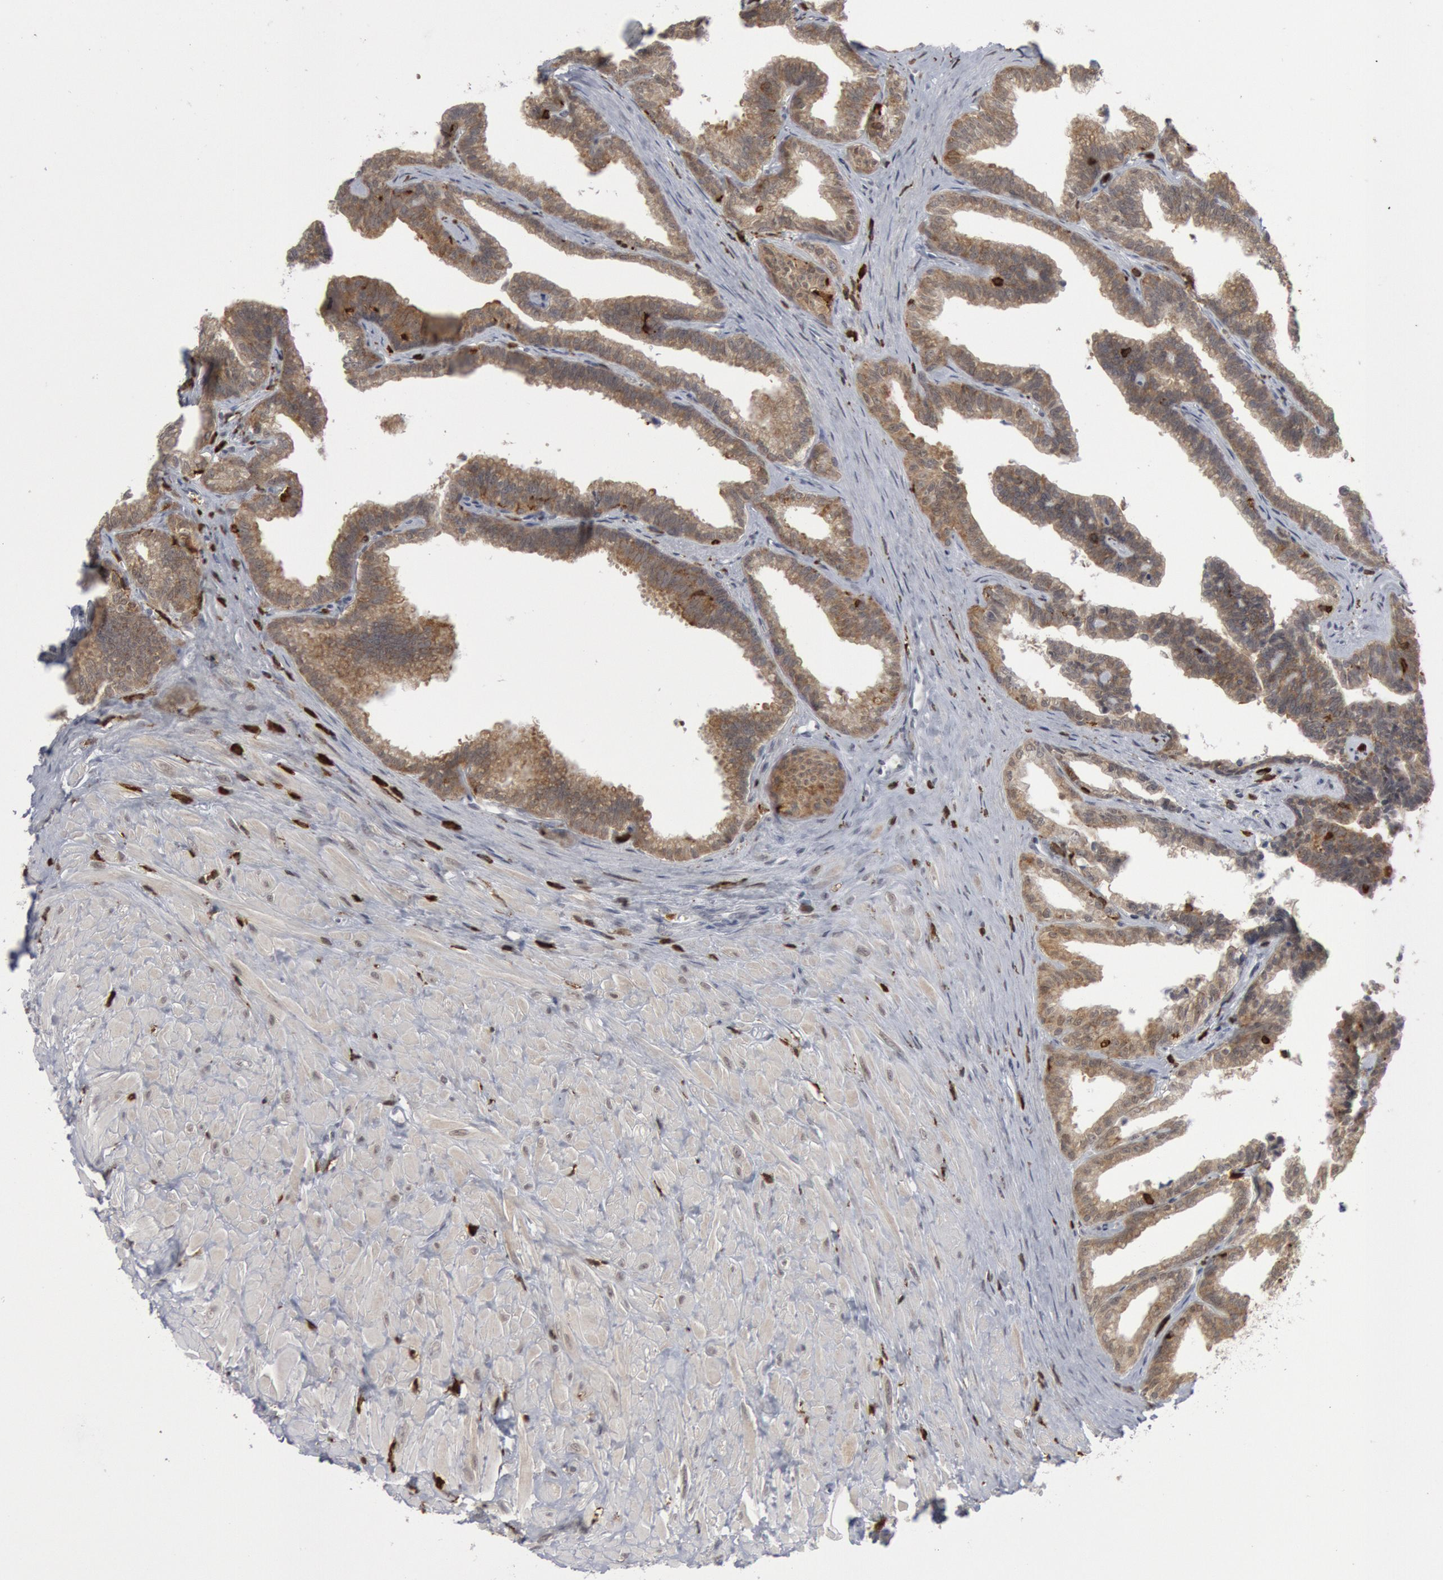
{"staining": {"intensity": "moderate", "quantity": ">75%", "location": "cytoplasmic/membranous"}, "tissue": "seminal vesicle", "cell_type": "Glandular cells", "image_type": "normal", "snomed": [{"axis": "morphology", "description": "Normal tissue, NOS"}, {"axis": "topography", "description": "Seminal veicle"}], "caption": "High-magnification brightfield microscopy of benign seminal vesicle stained with DAB (3,3'-diaminobenzidine) (brown) and counterstained with hematoxylin (blue). glandular cells exhibit moderate cytoplasmic/membranous staining is appreciated in approximately>75% of cells.", "gene": "PTPN6", "patient": {"sex": "male", "age": 26}}